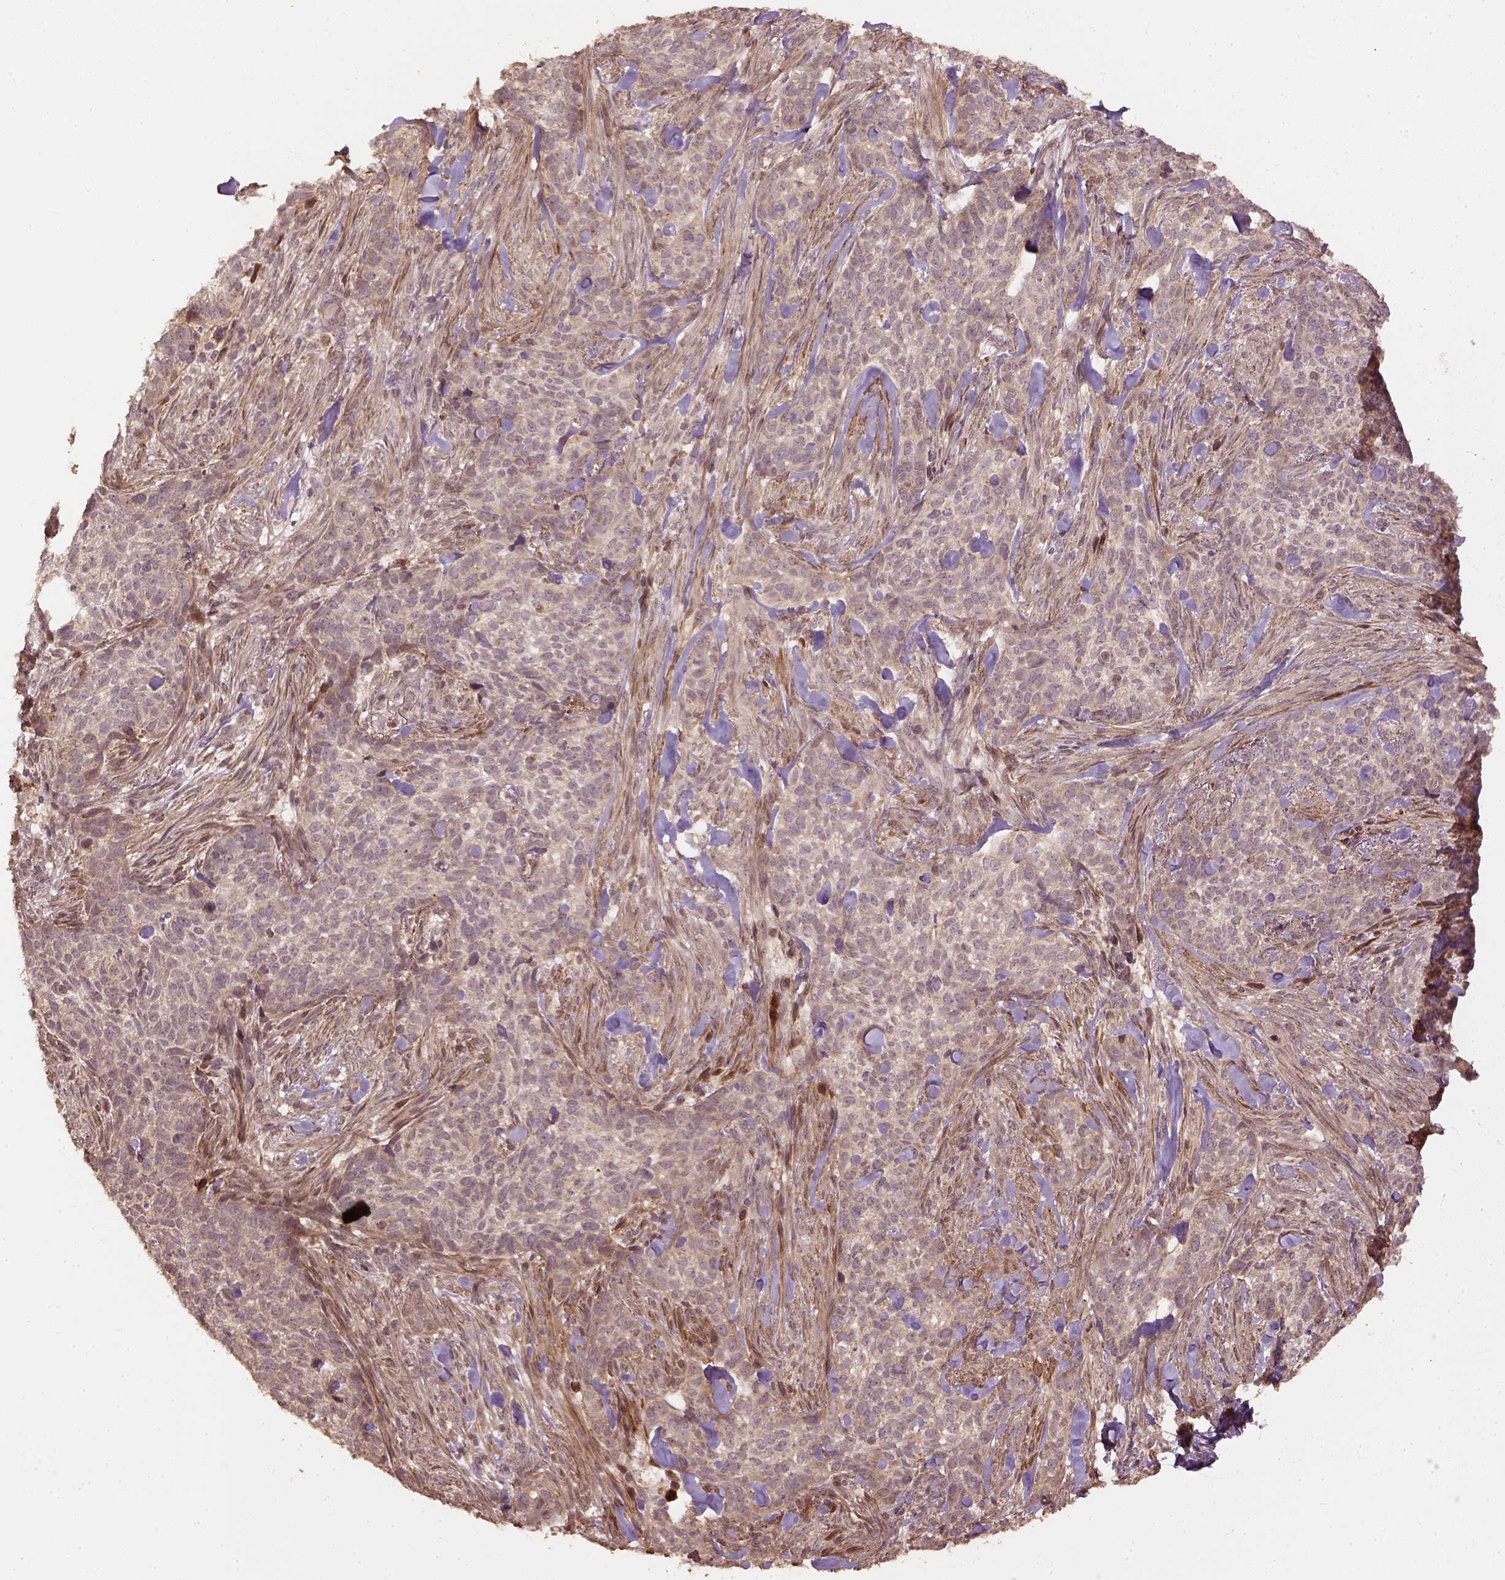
{"staining": {"intensity": "weak", "quantity": "<25%", "location": "cytoplasmic/membranous"}, "tissue": "skin cancer", "cell_type": "Tumor cells", "image_type": "cancer", "snomed": [{"axis": "morphology", "description": "Basal cell carcinoma"}, {"axis": "topography", "description": "Skin"}], "caption": "Skin cancer stained for a protein using immunohistochemistry (IHC) exhibits no positivity tumor cells.", "gene": "VEGFA", "patient": {"sex": "female", "age": 69}}